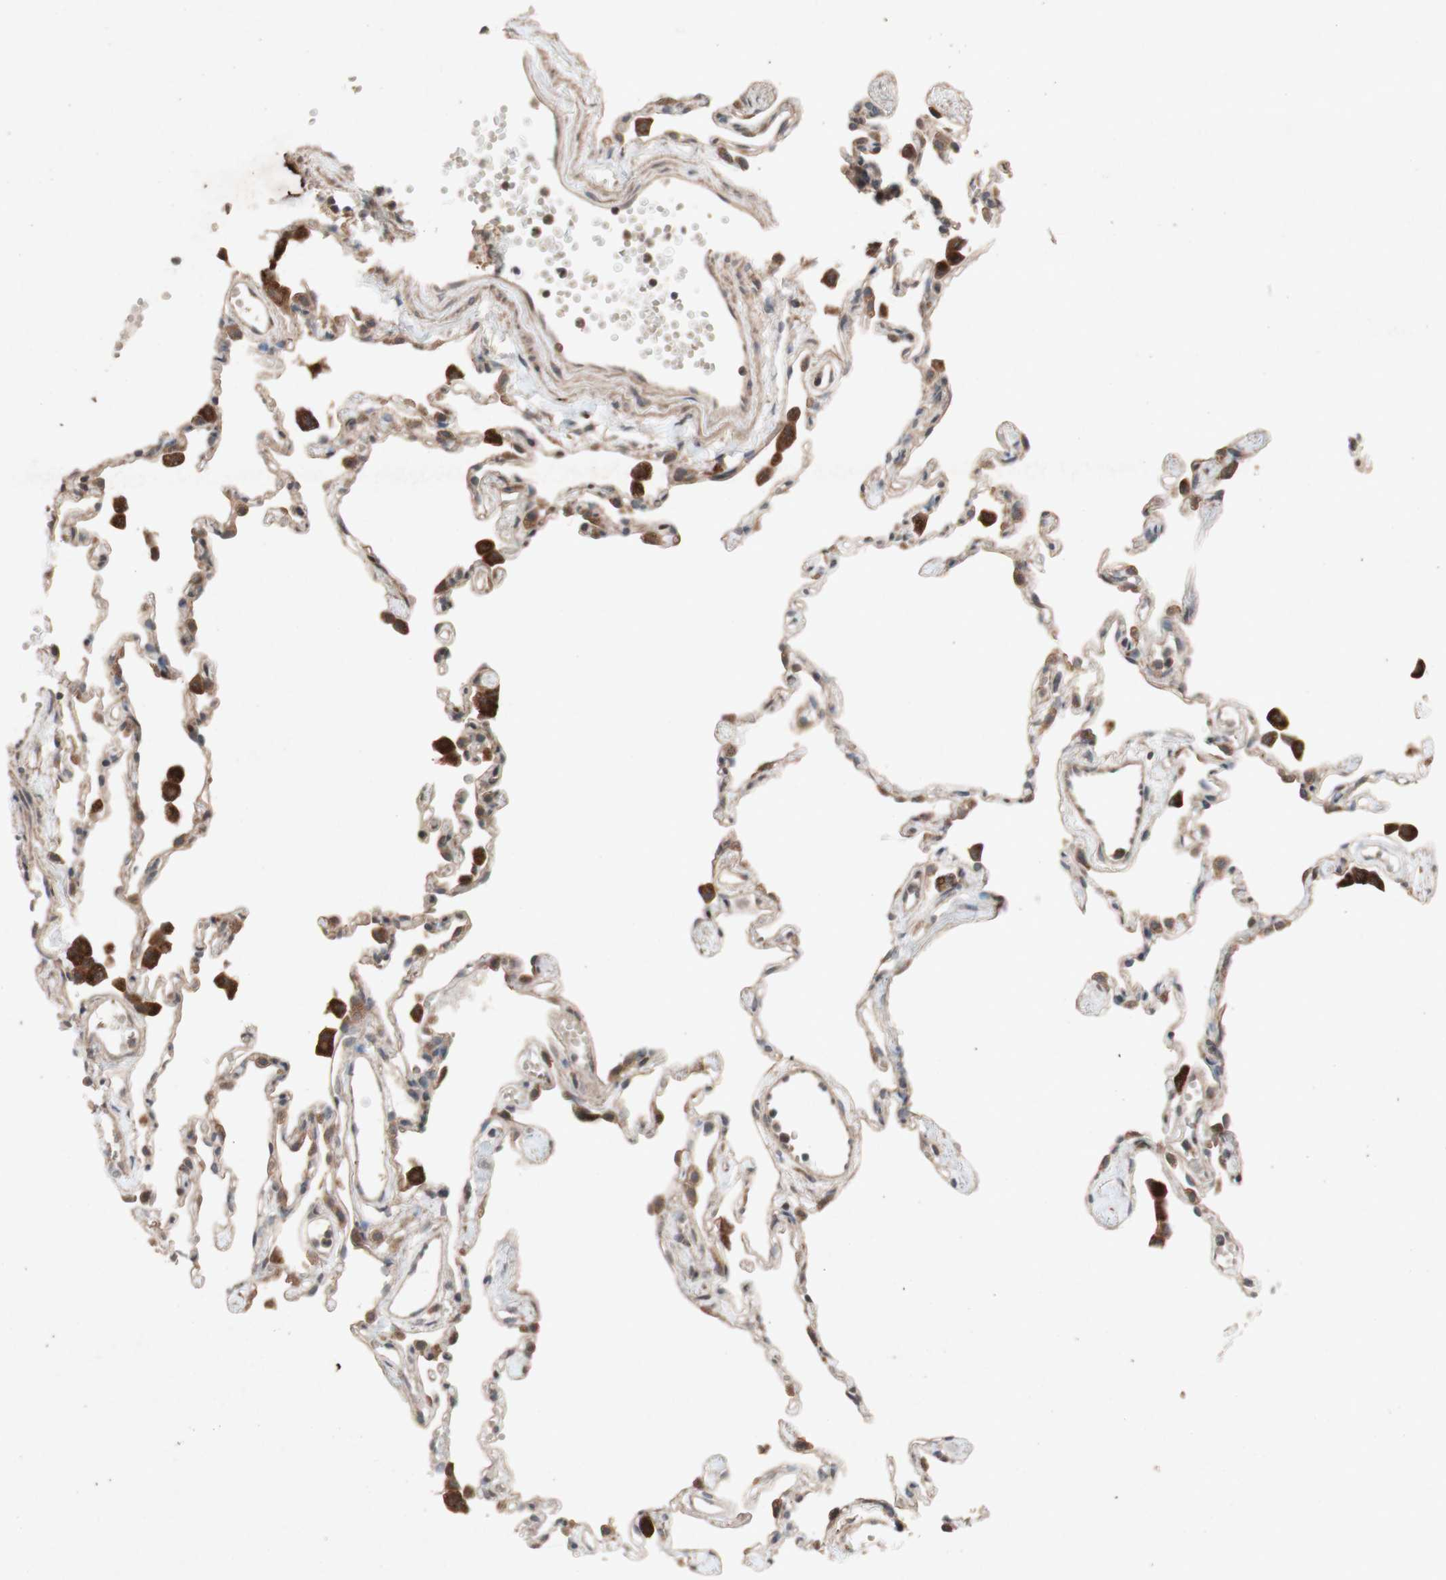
{"staining": {"intensity": "weak", "quantity": ">75%", "location": "cytoplasmic/membranous"}, "tissue": "lung", "cell_type": "Alveolar cells", "image_type": "normal", "snomed": [{"axis": "morphology", "description": "Normal tissue, NOS"}, {"axis": "topography", "description": "Lung"}], "caption": "An IHC photomicrograph of normal tissue is shown. Protein staining in brown highlights weak cytoplasmic/membranous positivity in lung within alveolar cells. (DAB (3,3'-diaminobenzidine) = brown stain, brightfield microscopy at high magnification).", "gene": "ATP6V1F", "patient": {"sex": "female", "age": 49}}